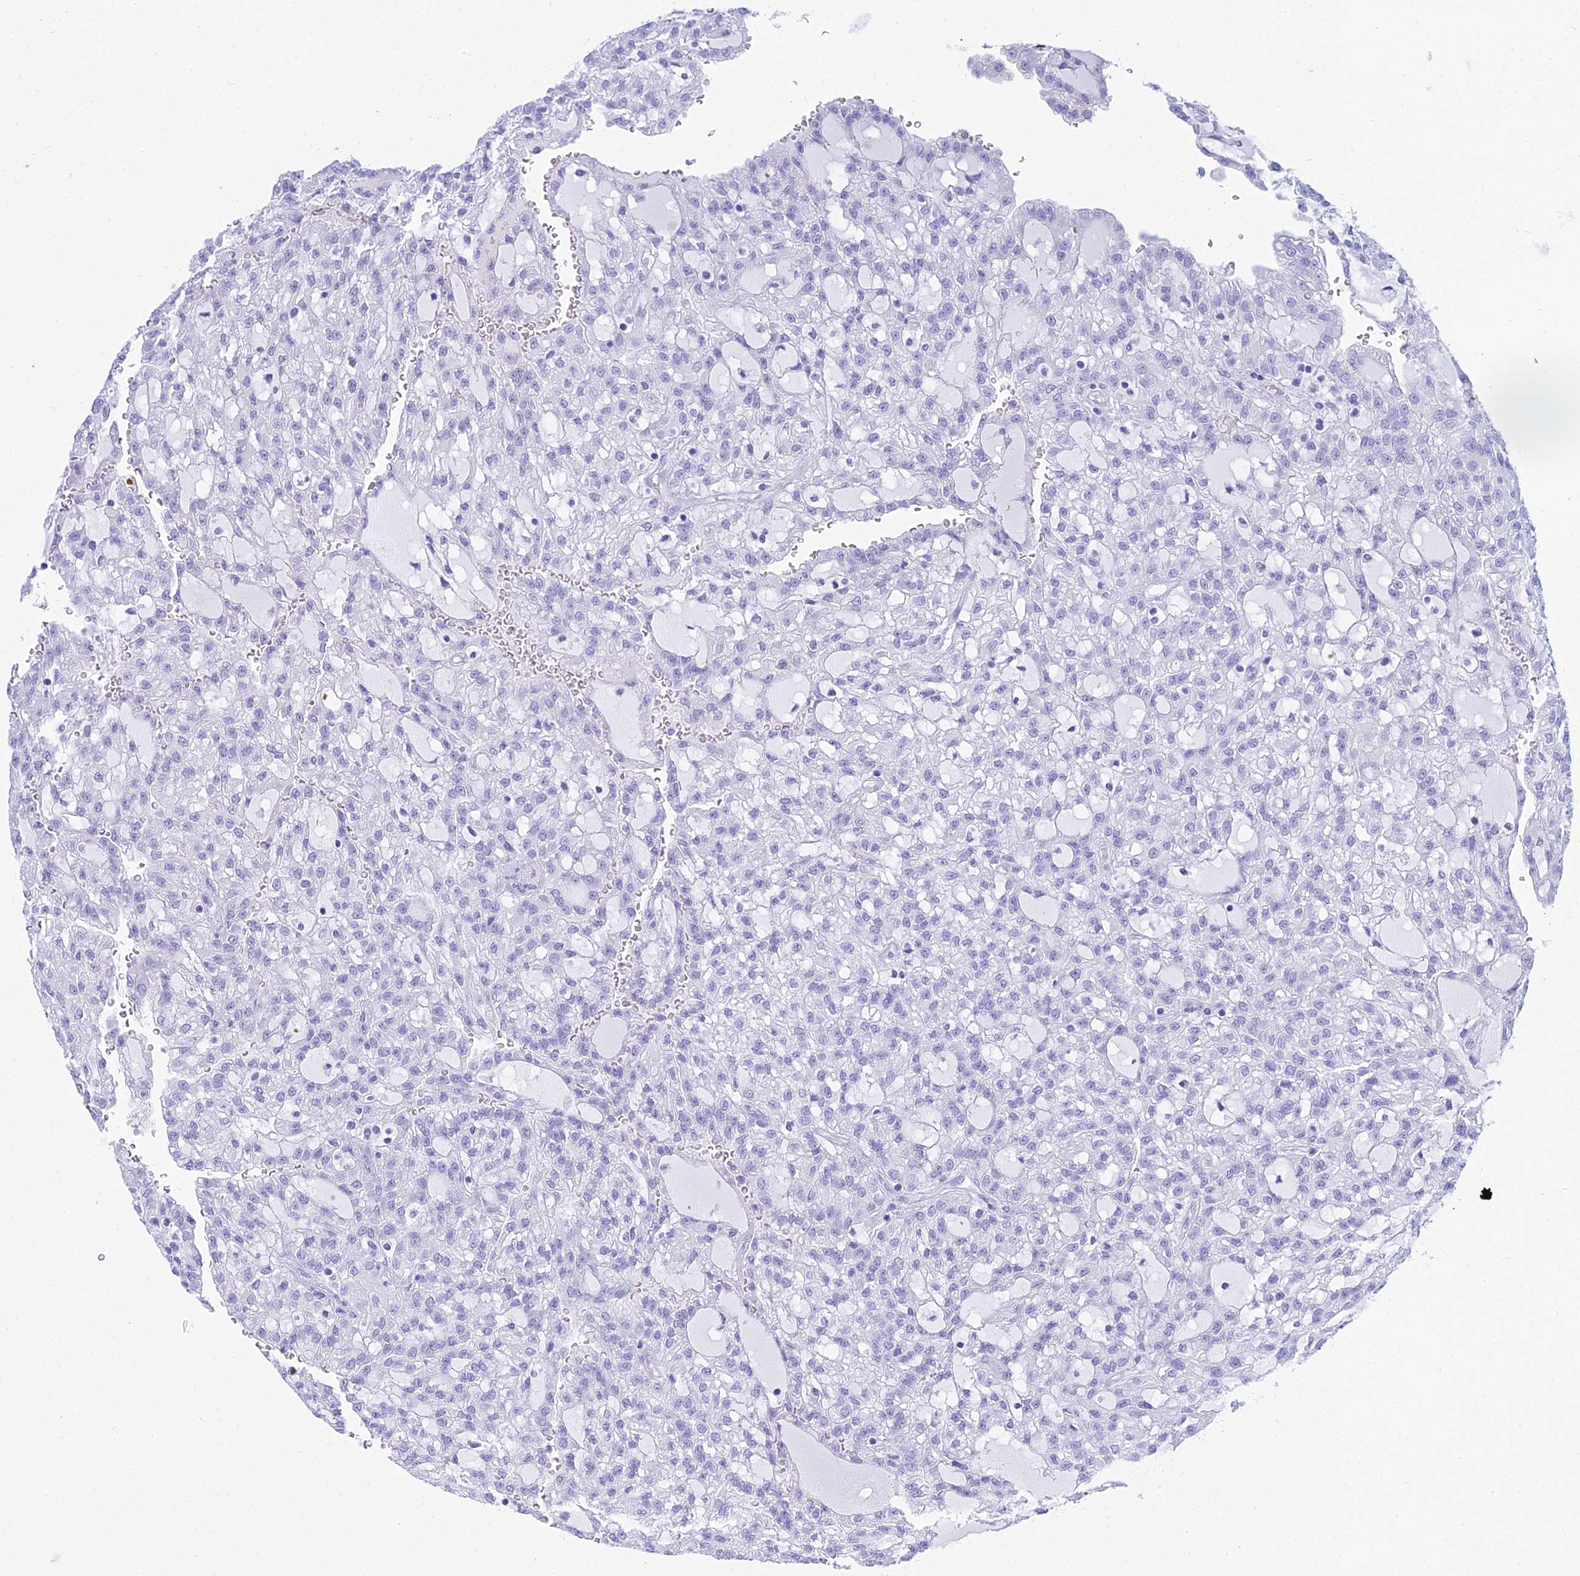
{"staining": {"intensity": "negative", "quantity": "none", "location": "none"}, "tissue": "renal cancer", "cell_type": "Tumor cells", "image_type": "cancer", "snomed": [{"axis": "morphology", "description": "Adenocarcinoma, NOS"}, {"axis": "topography", "description": "Kidney"}], "caption": "There is no significant expression in tumor cells of renal cancer (adenocarcinoma). Brightfield microscopy of immunohistochemistry stained with DAB (3,3'-diaminobenzidine) (brown) and hematoxylin (blue), captured at high magnification.", "gene": "PATE4", "patient": {"sex": "male", "age": 63}}